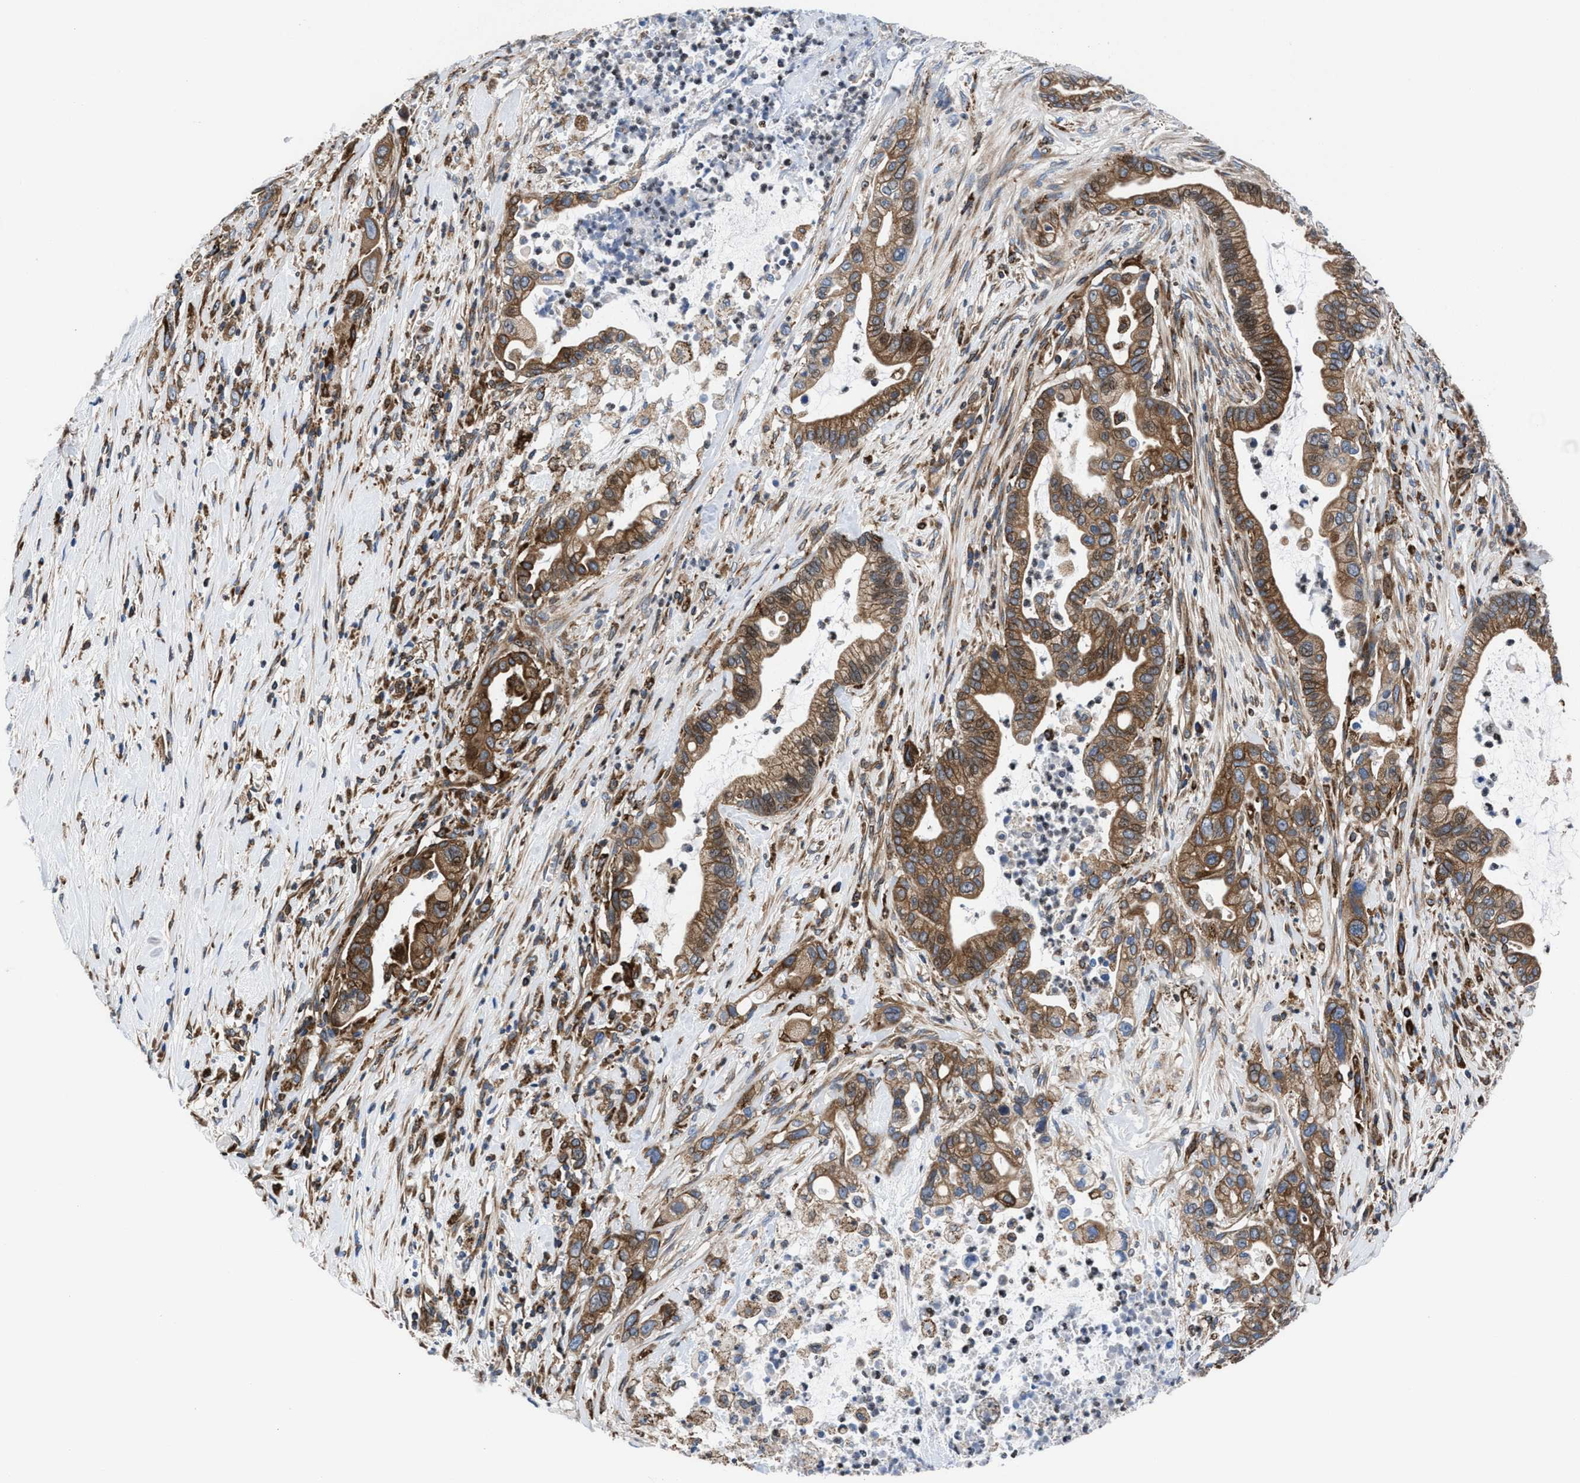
{"staining": {"intensity": "moderate", "quantity": ">75%", "location": "cytoplasmic/membranous"}, "tissue": "pancreatic cancer", "cell_type": "Tumor cells", "image_type": "cancer", "snomed": [{"axis": "morphology", "description": "Adenocarcinoma, NOS"}, {"axis": "topography", "description": "Pancreas"}], "caption": "IHC (DAB (3,3'-diaminobenzidine)) staining of human adenocarcinoma (pancreatic) reveals moderate cytoplasmic/membranous protein expression in approximately >75% of tumor cells.", "gene": "PRR15L", "patient": {"sex": "male", "age": 69}}